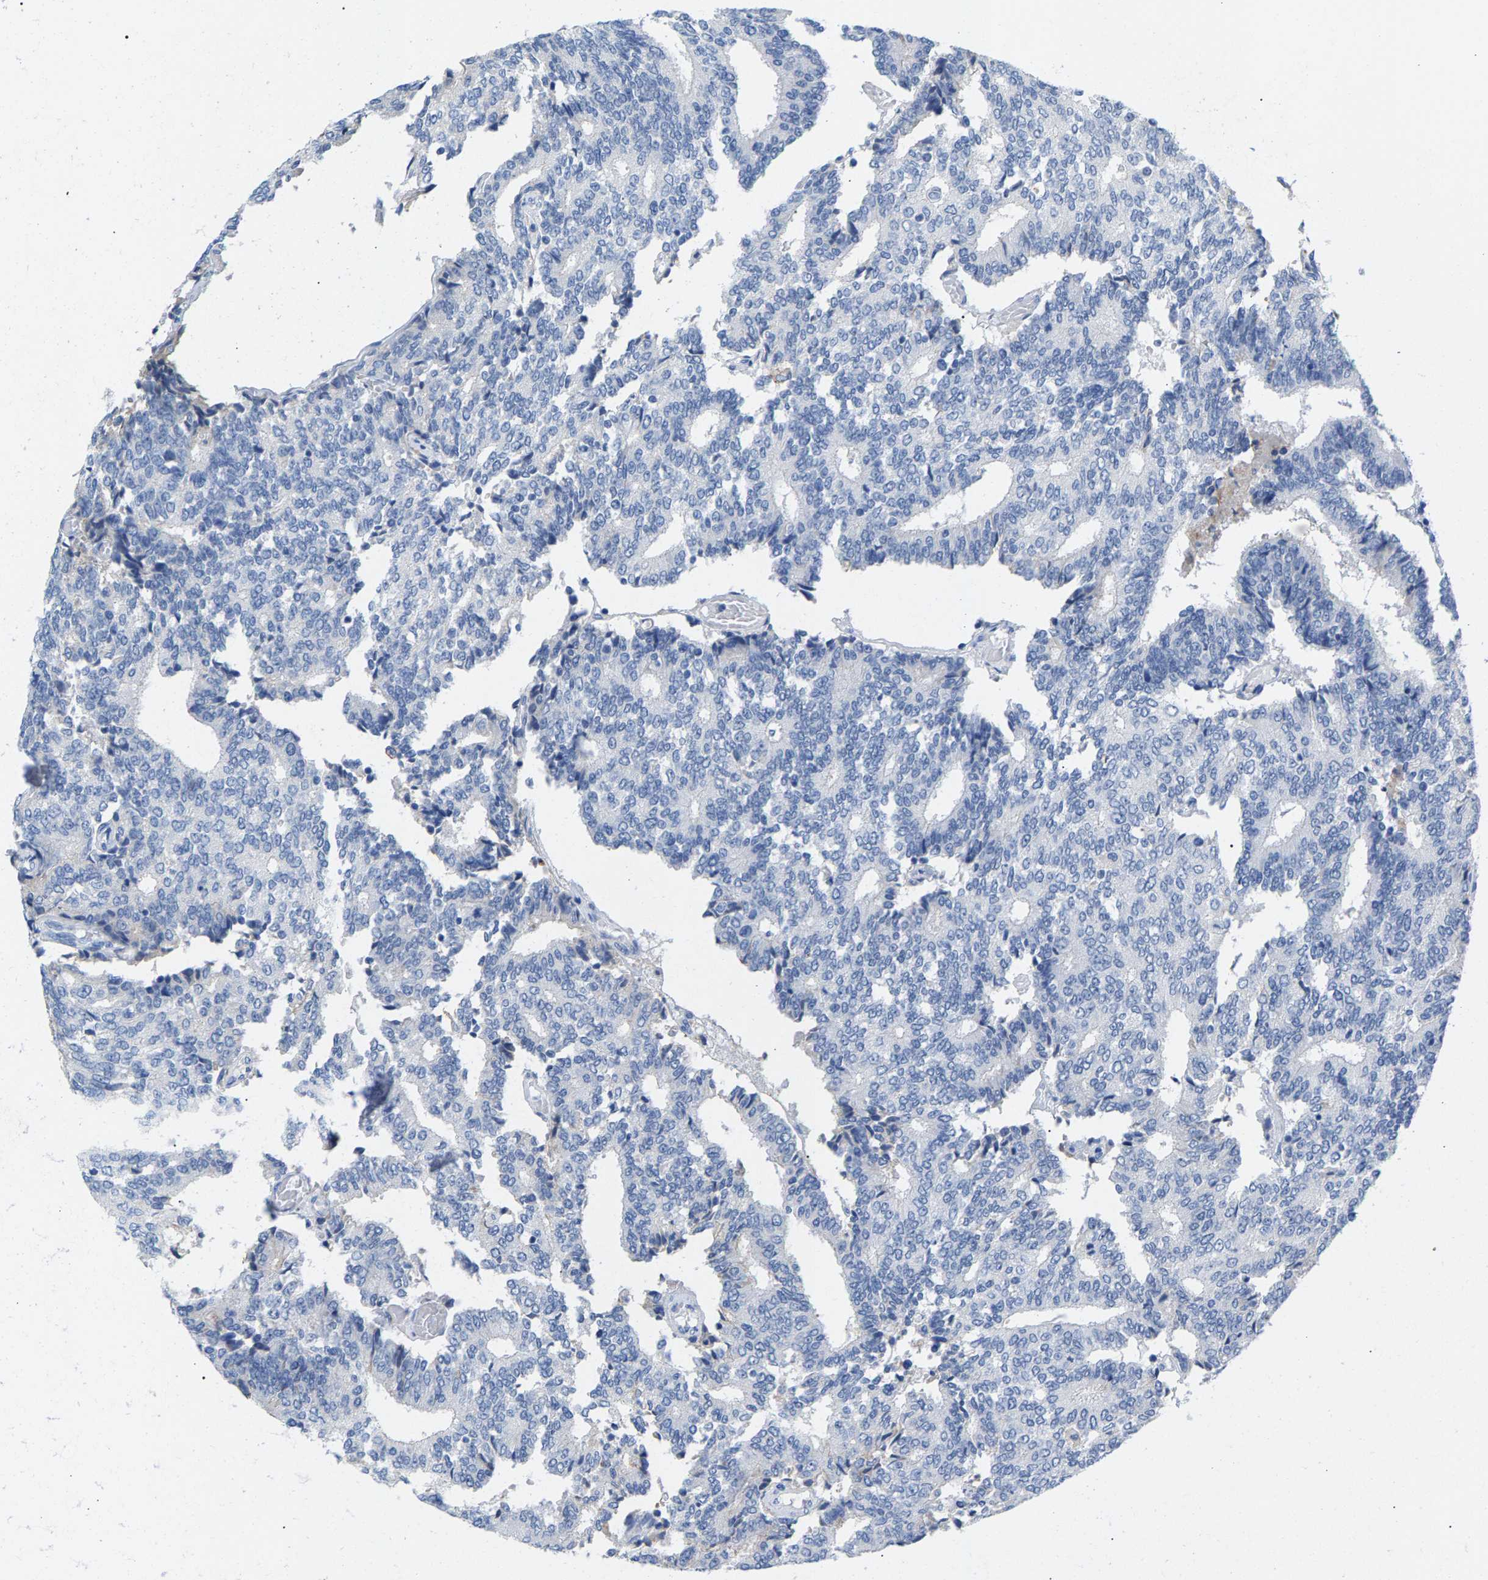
{"staining": {"intensity": "negative", "quantity": "none", "location": "none"}, "tissue": "prostate cancer", "cell_type": "Tumor cells", "image_type": "cancer", "snomed": [{"axis": "morphology", "description": "Adenocarcinoma, High grade"}, {"axis": "topography", "description": "Prostate"}], "caption": "Prostate cancer (adenocarcinoma (high-grade)) was stained to show a protein in brown. There is no significant positivity in tumor cells.", "gene": "APOH", "patient": {"sex": "male", "age": 55}}